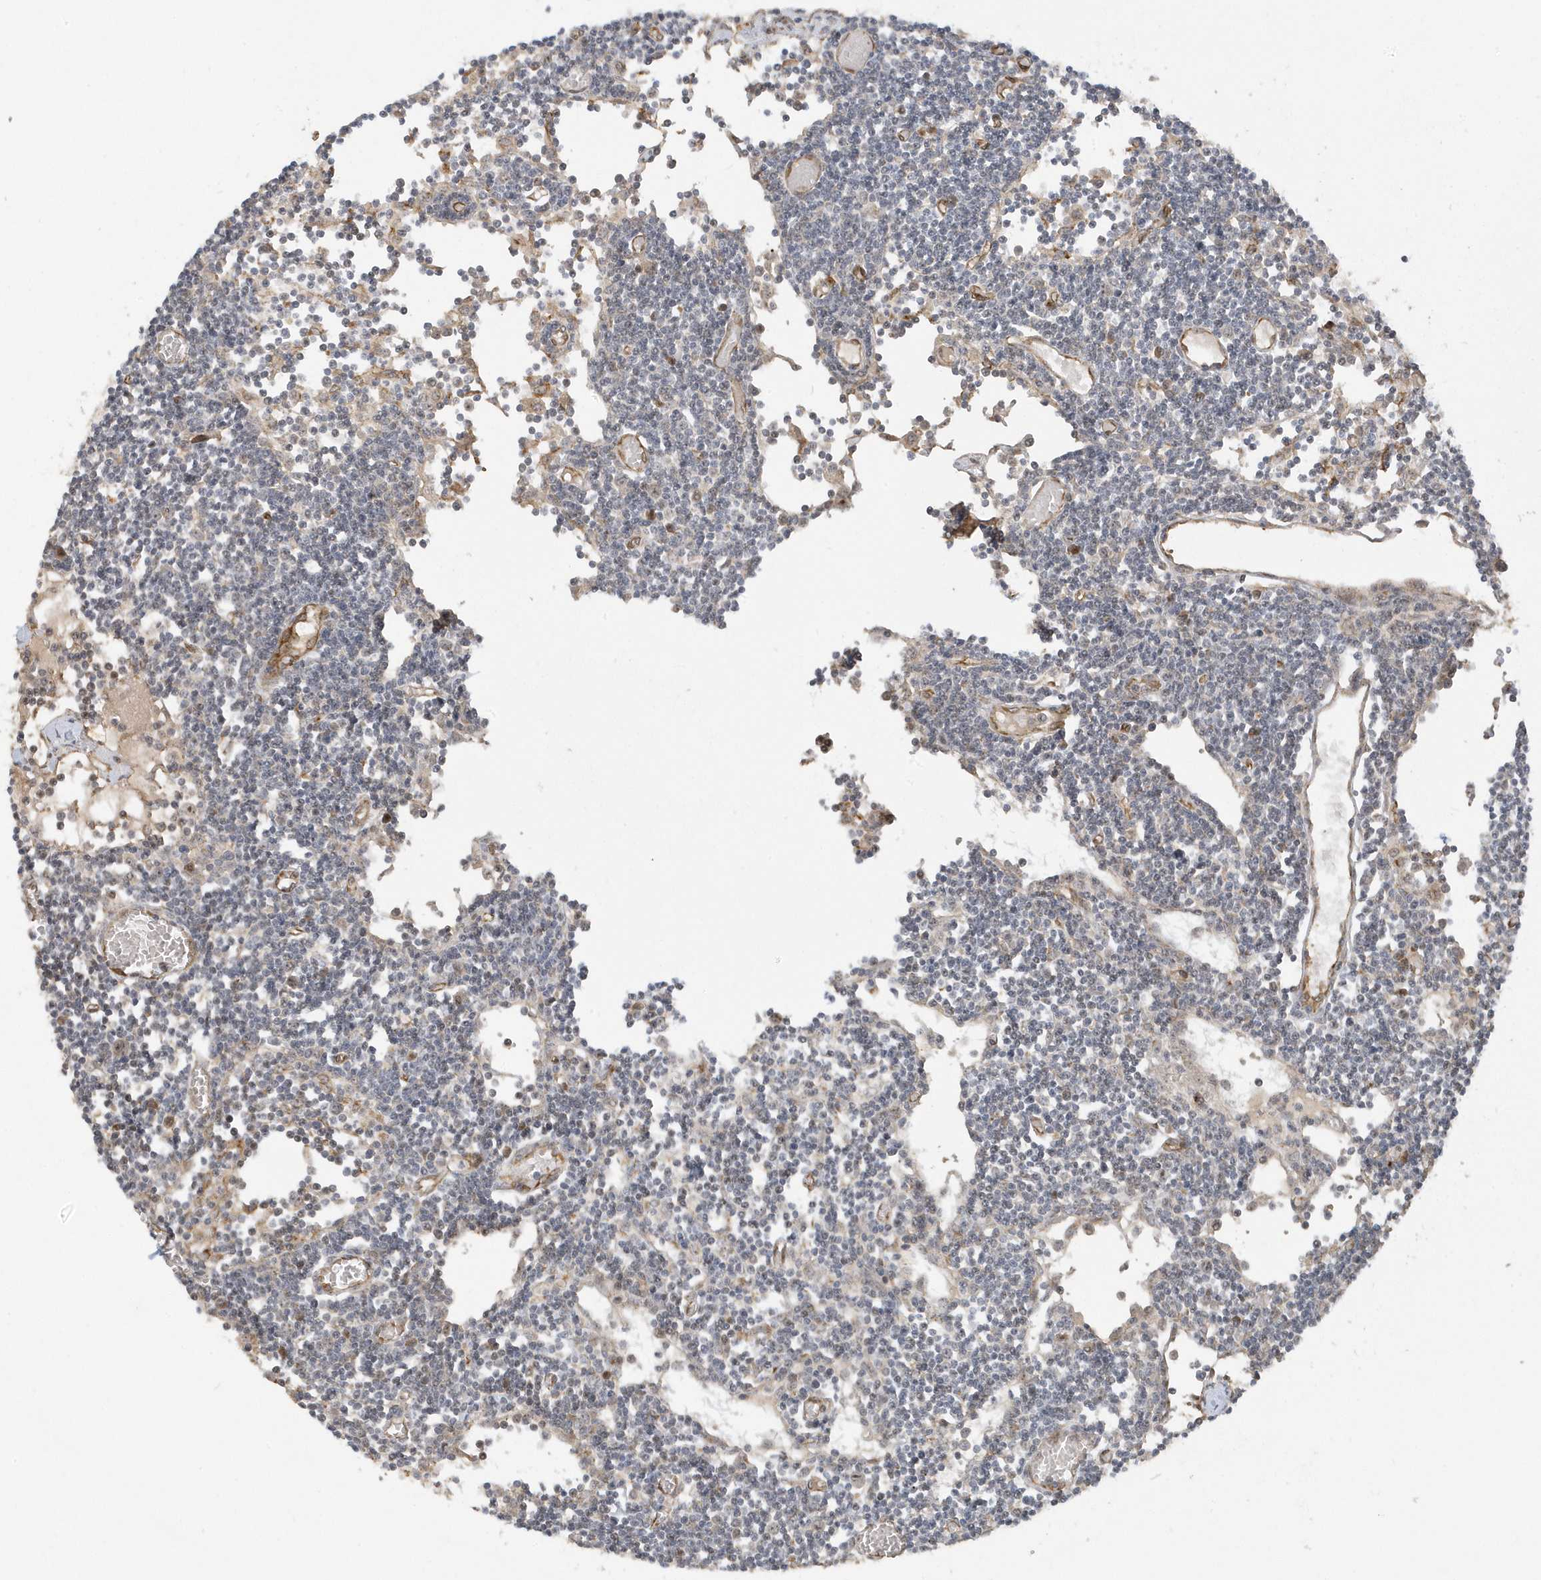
{"staining": {"intensity": "weak", "quantity": "<25%", "location": "cytoplasmic/membranous"}, "tissue": "lymph node", "cell_type": "Germinal center cells", "image_type": "normal", "snomed": [{"axis": "morphology", "description": "Normal tissue, NOS"}, {"axis": "topography", "description": "Lymph node"}], "caption": "Immunohistochemistry image of unremarkable lymph node: lymph node stained with DAB (3,3'-diaminobenzidine) exhibits no significant protein expression in germinal center cells. (DAB (3,3'-diaminobenzidine) immunohistochemistry (IHC), high magnification).", "gene": "ECM2", "patient": {"sex": "female", "age": 11}}